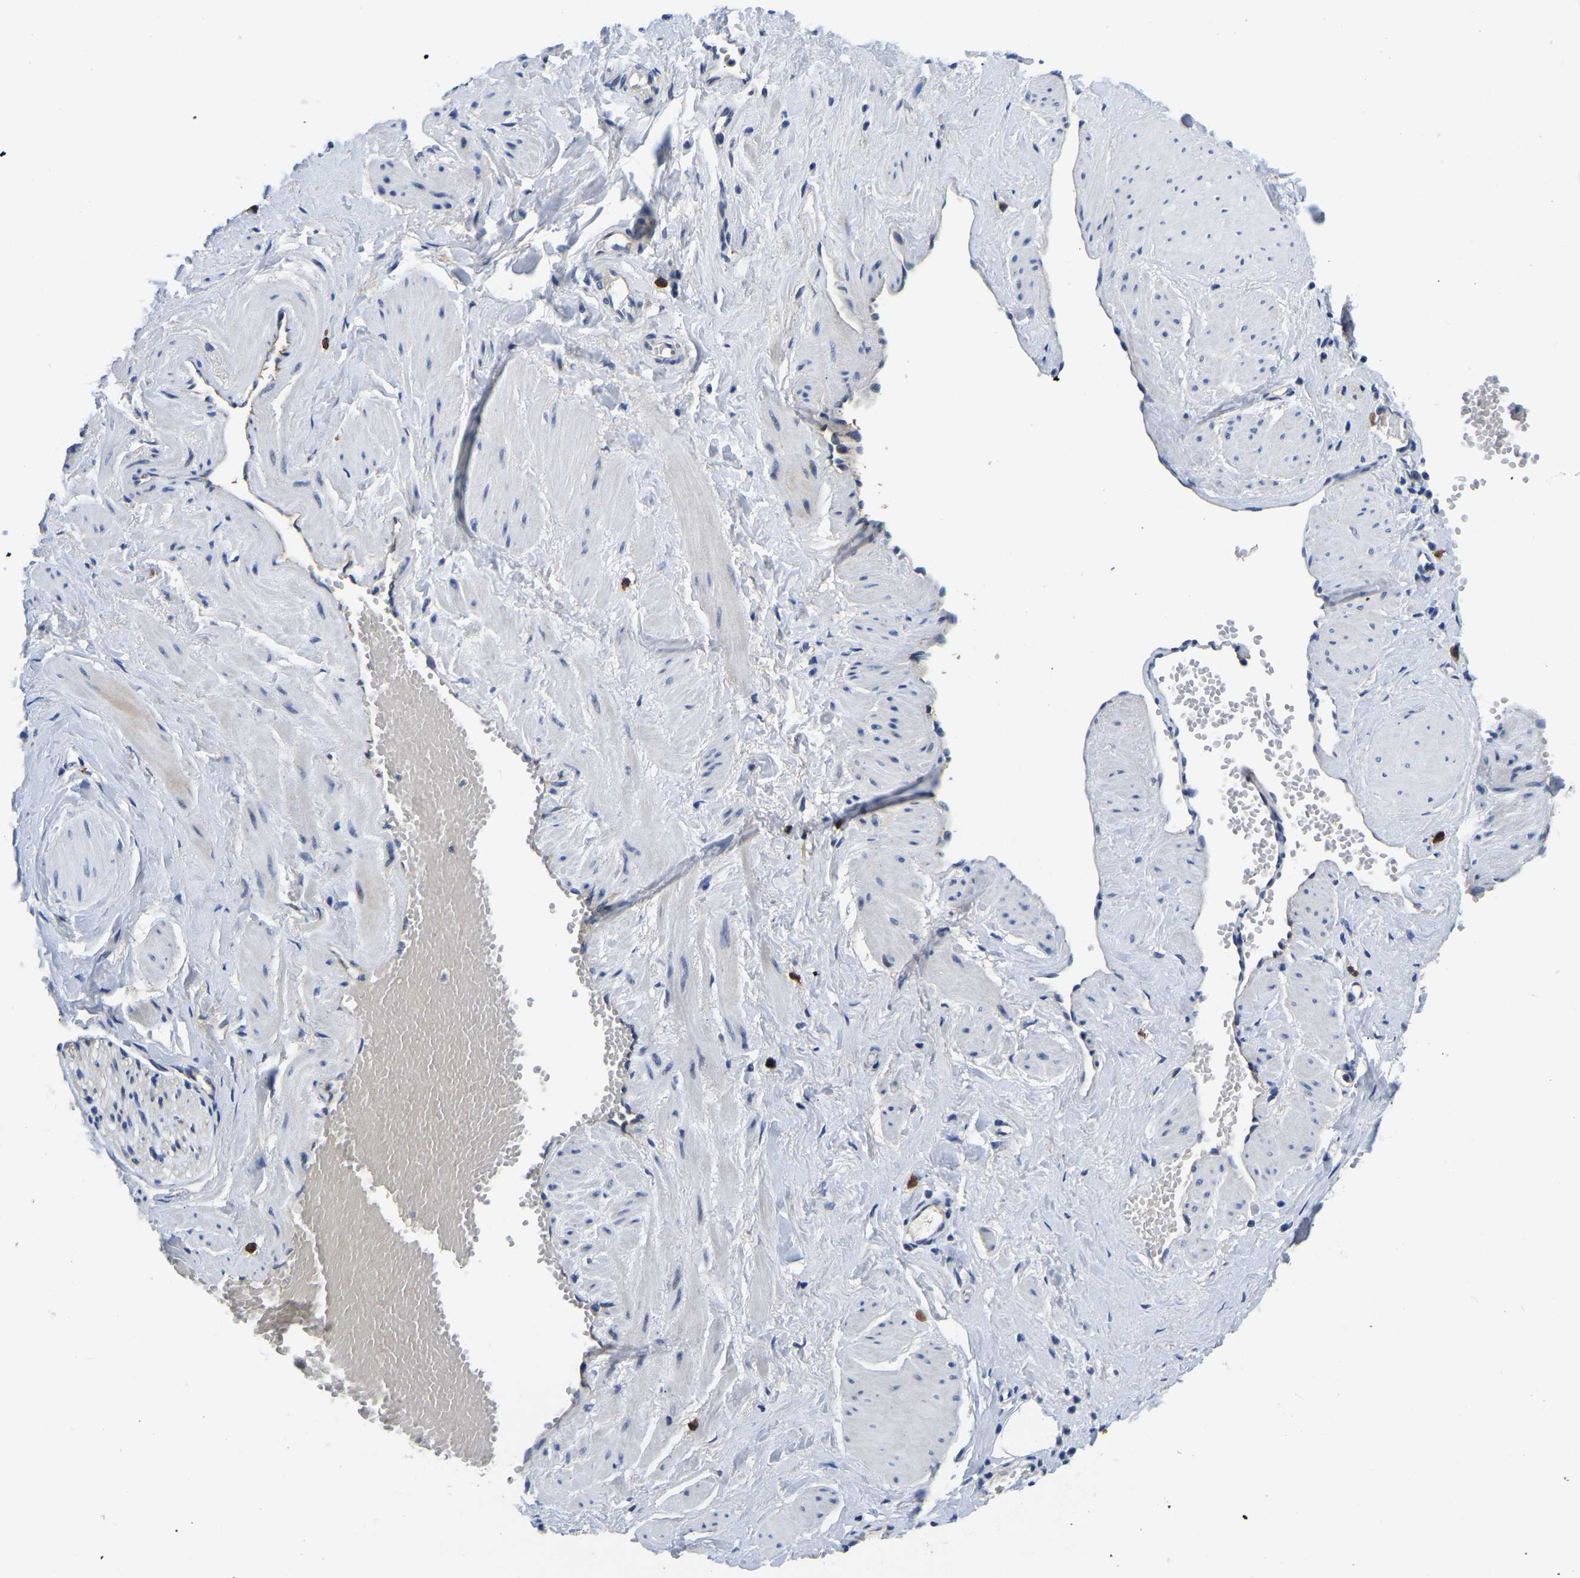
{"staining": {"intensity": "negative", "quantity": "none", "location": "none"}, "tissue": "adipose tissue", "cell_type": "Adipocytes", "image_type": "normal", "snomed": [{"axis": "morphology", "description": "Normal tissue, NOS"}, {"axis": "topography", "description": "Soft tissue"}, {"axis": "topography", "description": "Vascular tissue"}], "caption": "Adipose tissue stained for a protein using IHC demonstrates no positivity adipocytes.", "gene": "ITGA2", "patient": {"sex": "female", "age": 35}}